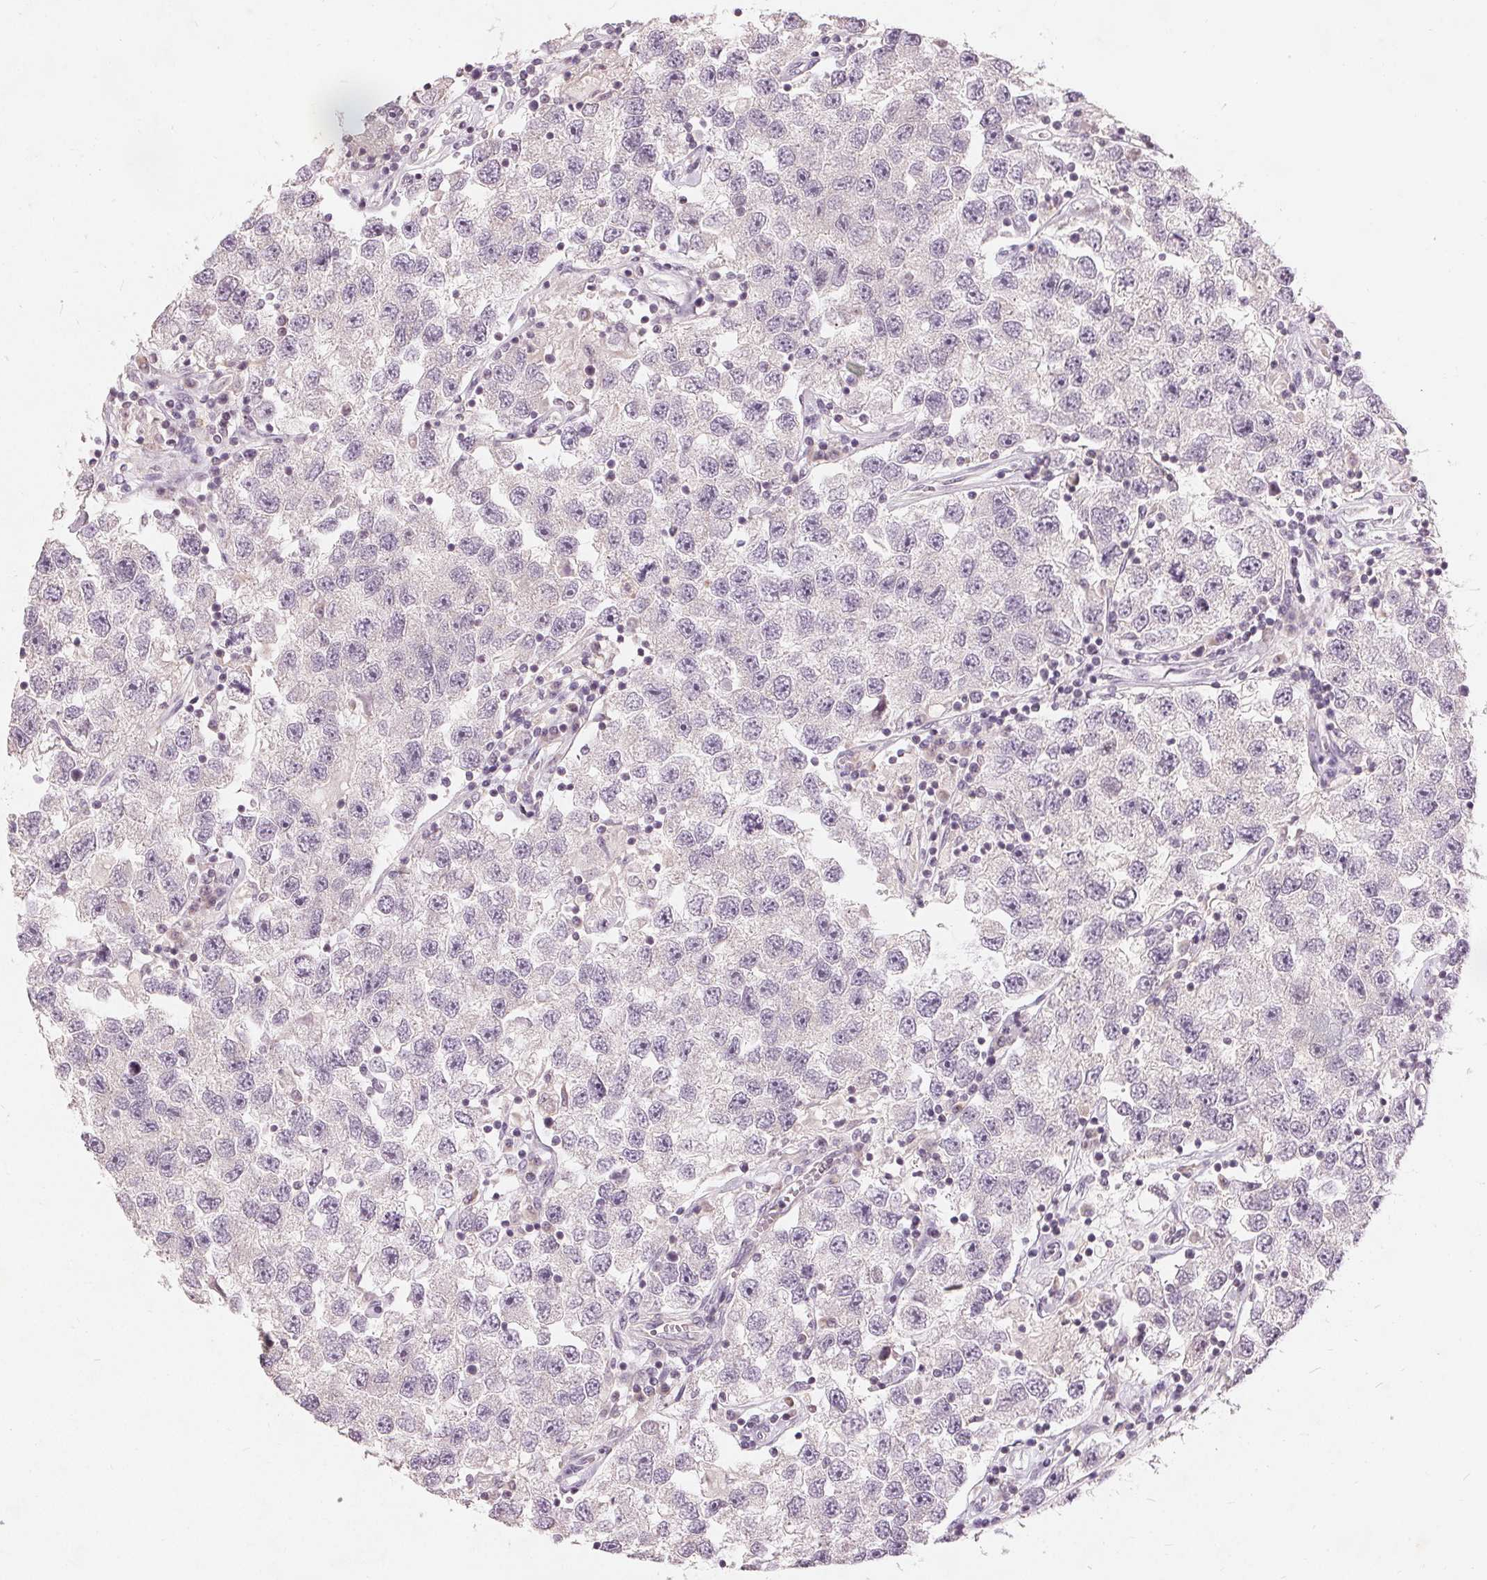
{"staining": {"intensity": "negative", "quantity": "none", "location": "none"}, "tissue": "testis cancer", "cell_type": "Tumor cells", "image_type": "cancer", "snomed": [{"axis": "morphology", "description": "Seminoma, NOS"}, {"axis": "topography", "description": "Testis"}], "caption": "This is an IHC photomicrograph of testis cancer (seminoma). There is no expression in tumor cells.", "gene": "TRIM60", "patient": {"sex": "male", "age": 26}}